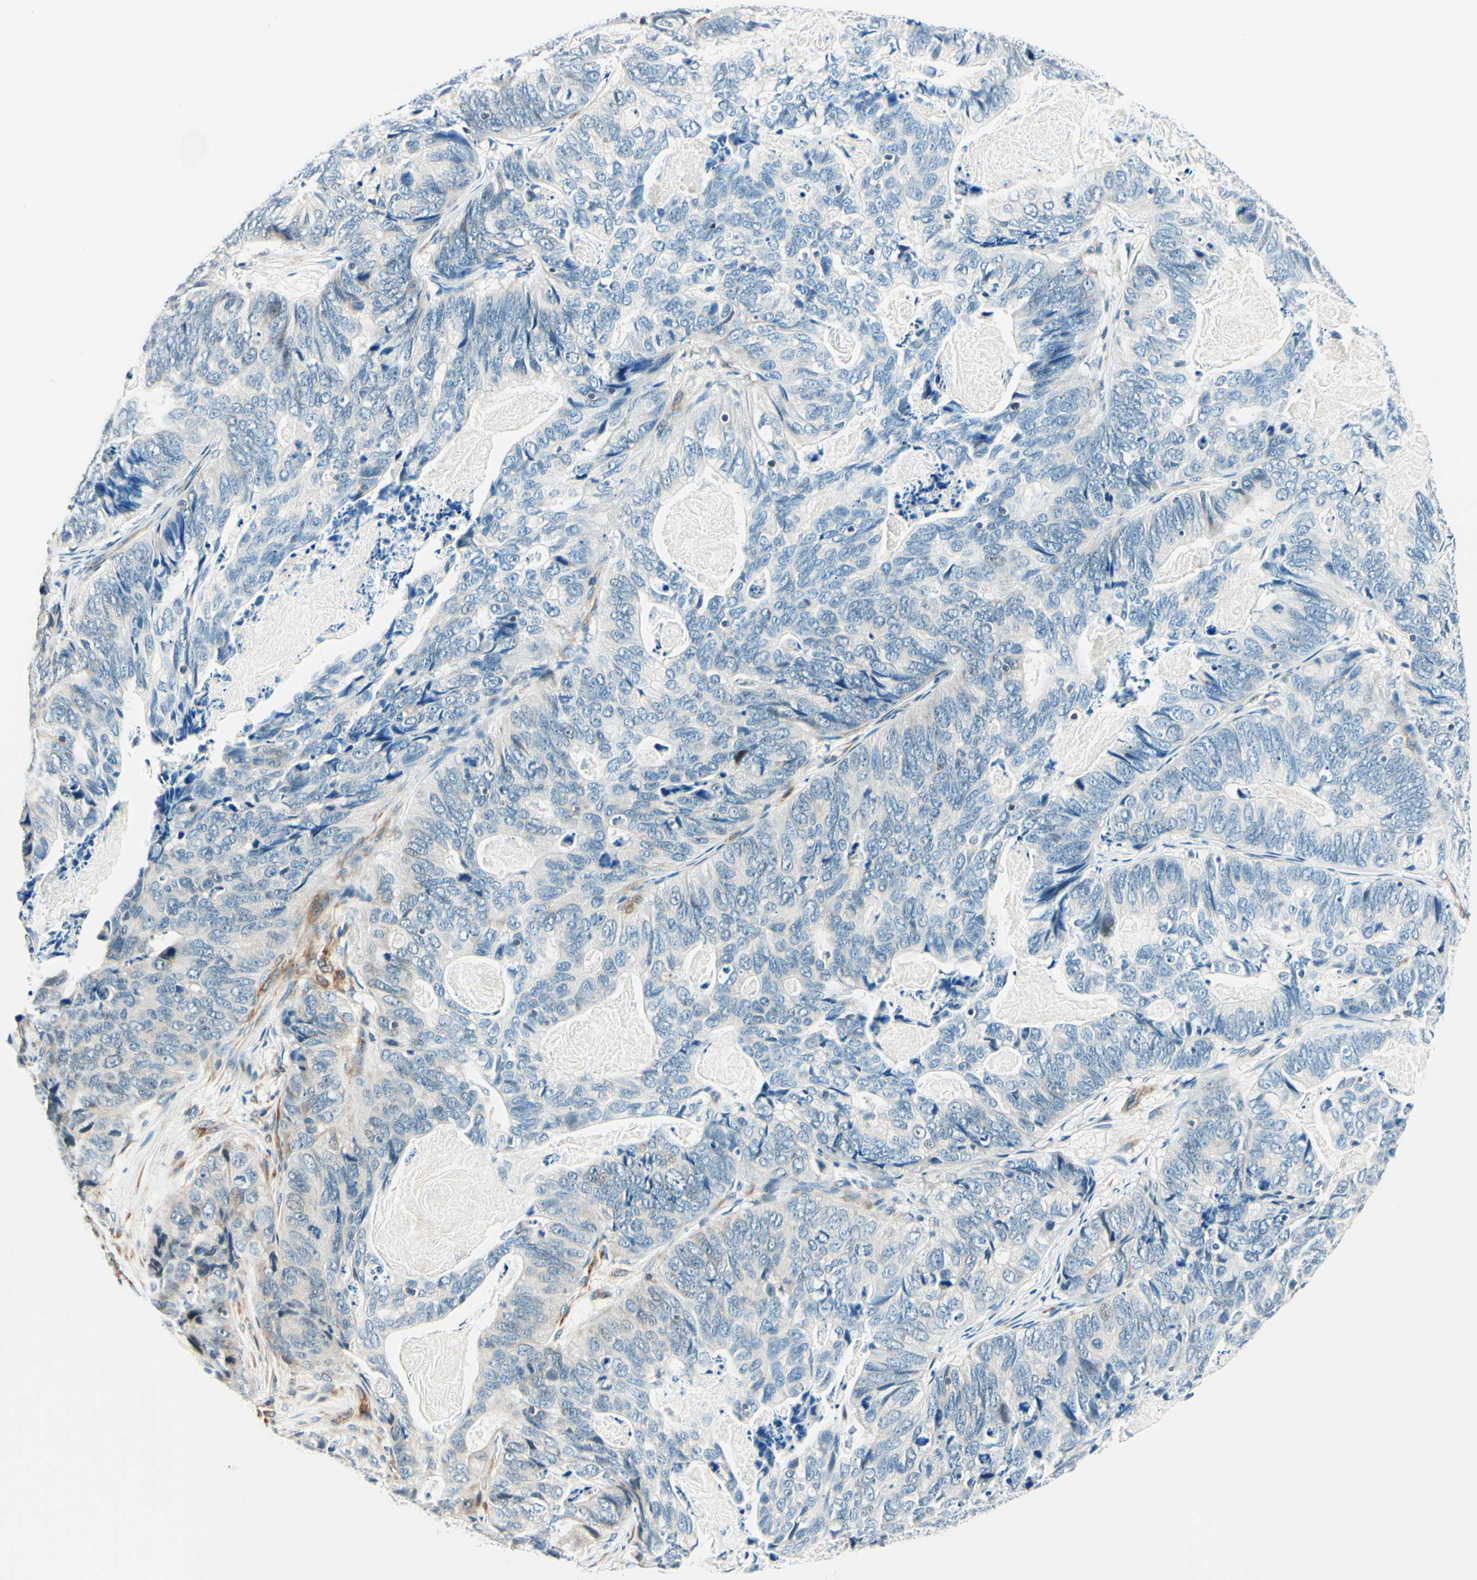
{"staining": {"intensity": "weak", "quantity": "<25%", "location": "cytoplasmic/membranous"}, "tissue": "stomach cancer", "cell_type": "Tumor cells", "image_type": "cancer", "snomed": [{"axis": "morphology", "description": "Adenocarcinoma, NOS"}, {"axis": "topography", "description": "Stomach"}], "caption": "Adenocarcinoma (stomach) was stained to show a protein in brown. There is no significant positivity in tumor cells. The staining is performed using DAB (3,3'-diaminobenzidine) brown chromogen with nuclei counter-stained in using hematoxylin.", "gene": "TAOK2", "patient": {"sex": "female", "age": 89}}